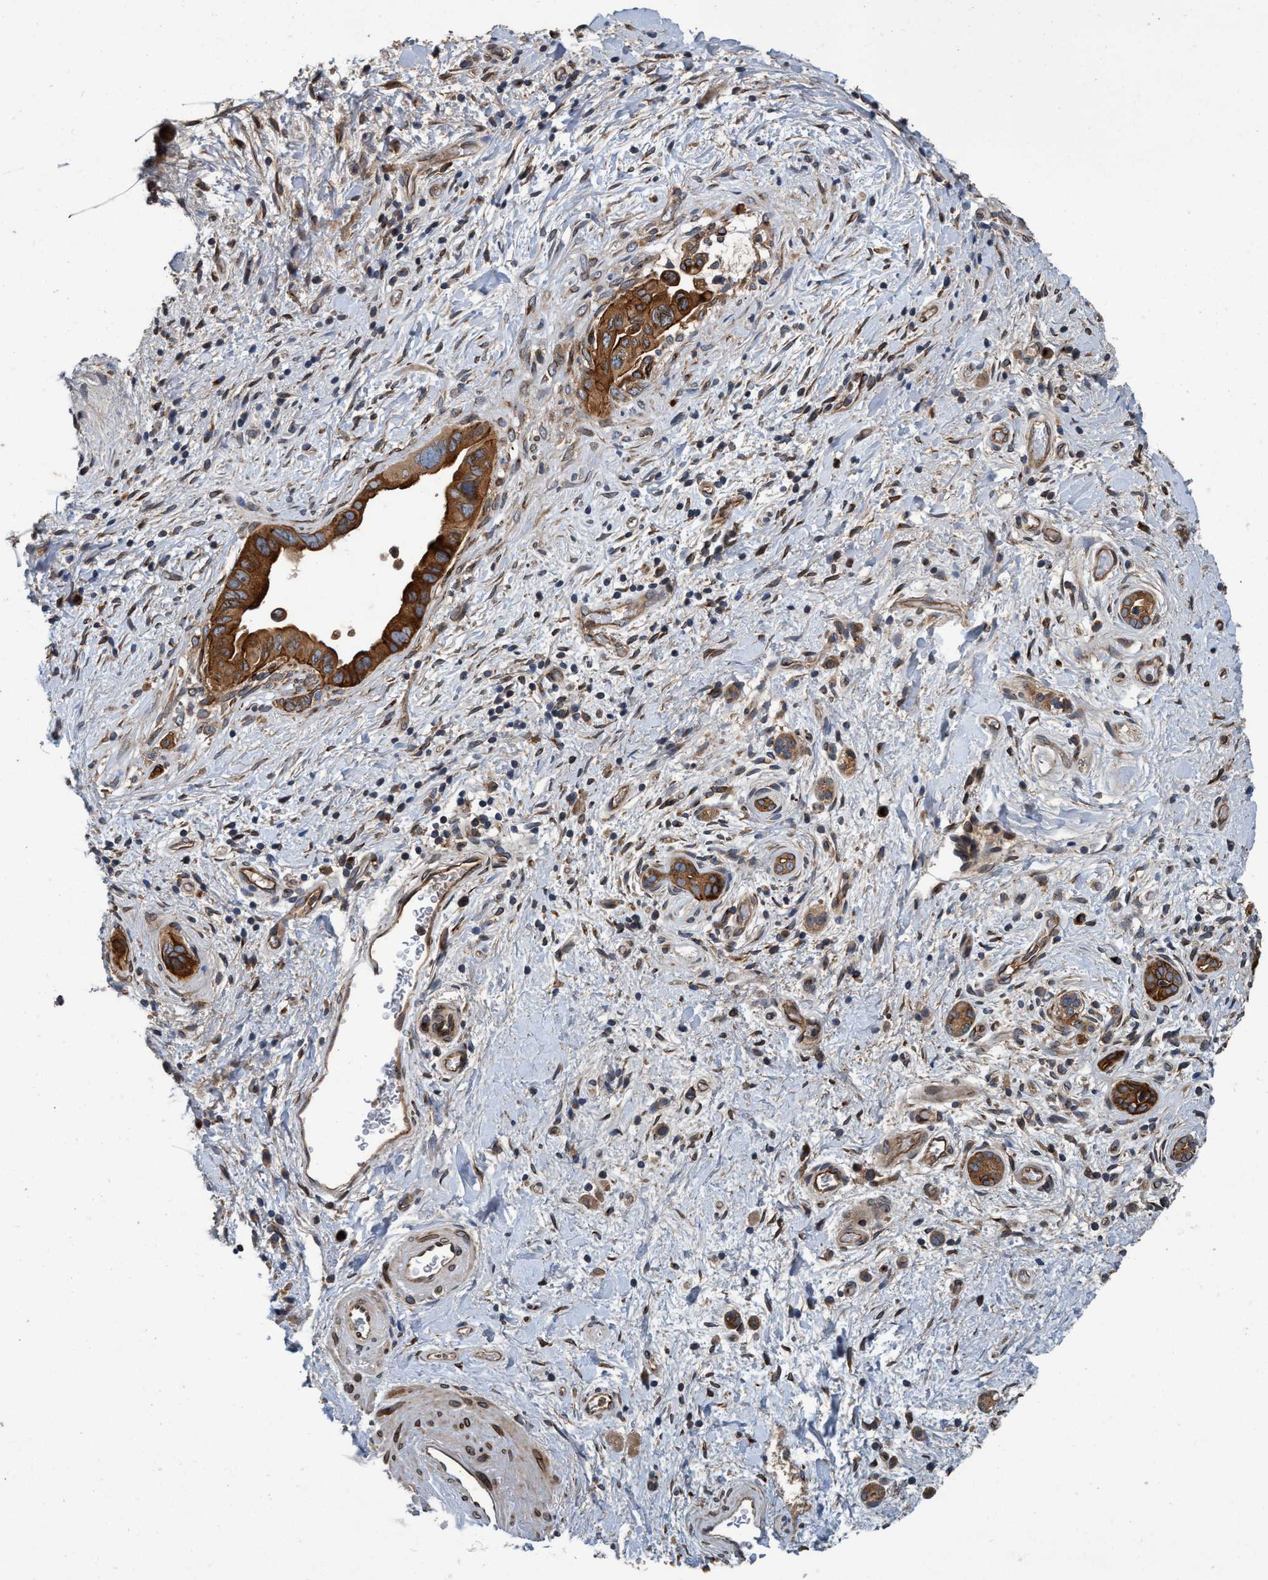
{"staining": {"intensity": "strong", "quantity": ">75%", "location": "cytoplasmic/membranous"}, "tissue": "pancreatic cancer", "cell_type": "Tumor cells", "image_type": "cancer", "snomed": [{"axis": "morphology", "description": "Adenocarcinoma, NOS"}, {"axis": "topography", "description": "Pancreas"}], "caption": "About >75% of tumor cells in human adenocarcinoma (pancreatic) display strong cytoplasmic/membranous protein staining as visualized by brown immunohistochemical staining.", "gene": "MACC1", "patient": {"sex": "male", "age": 55}}